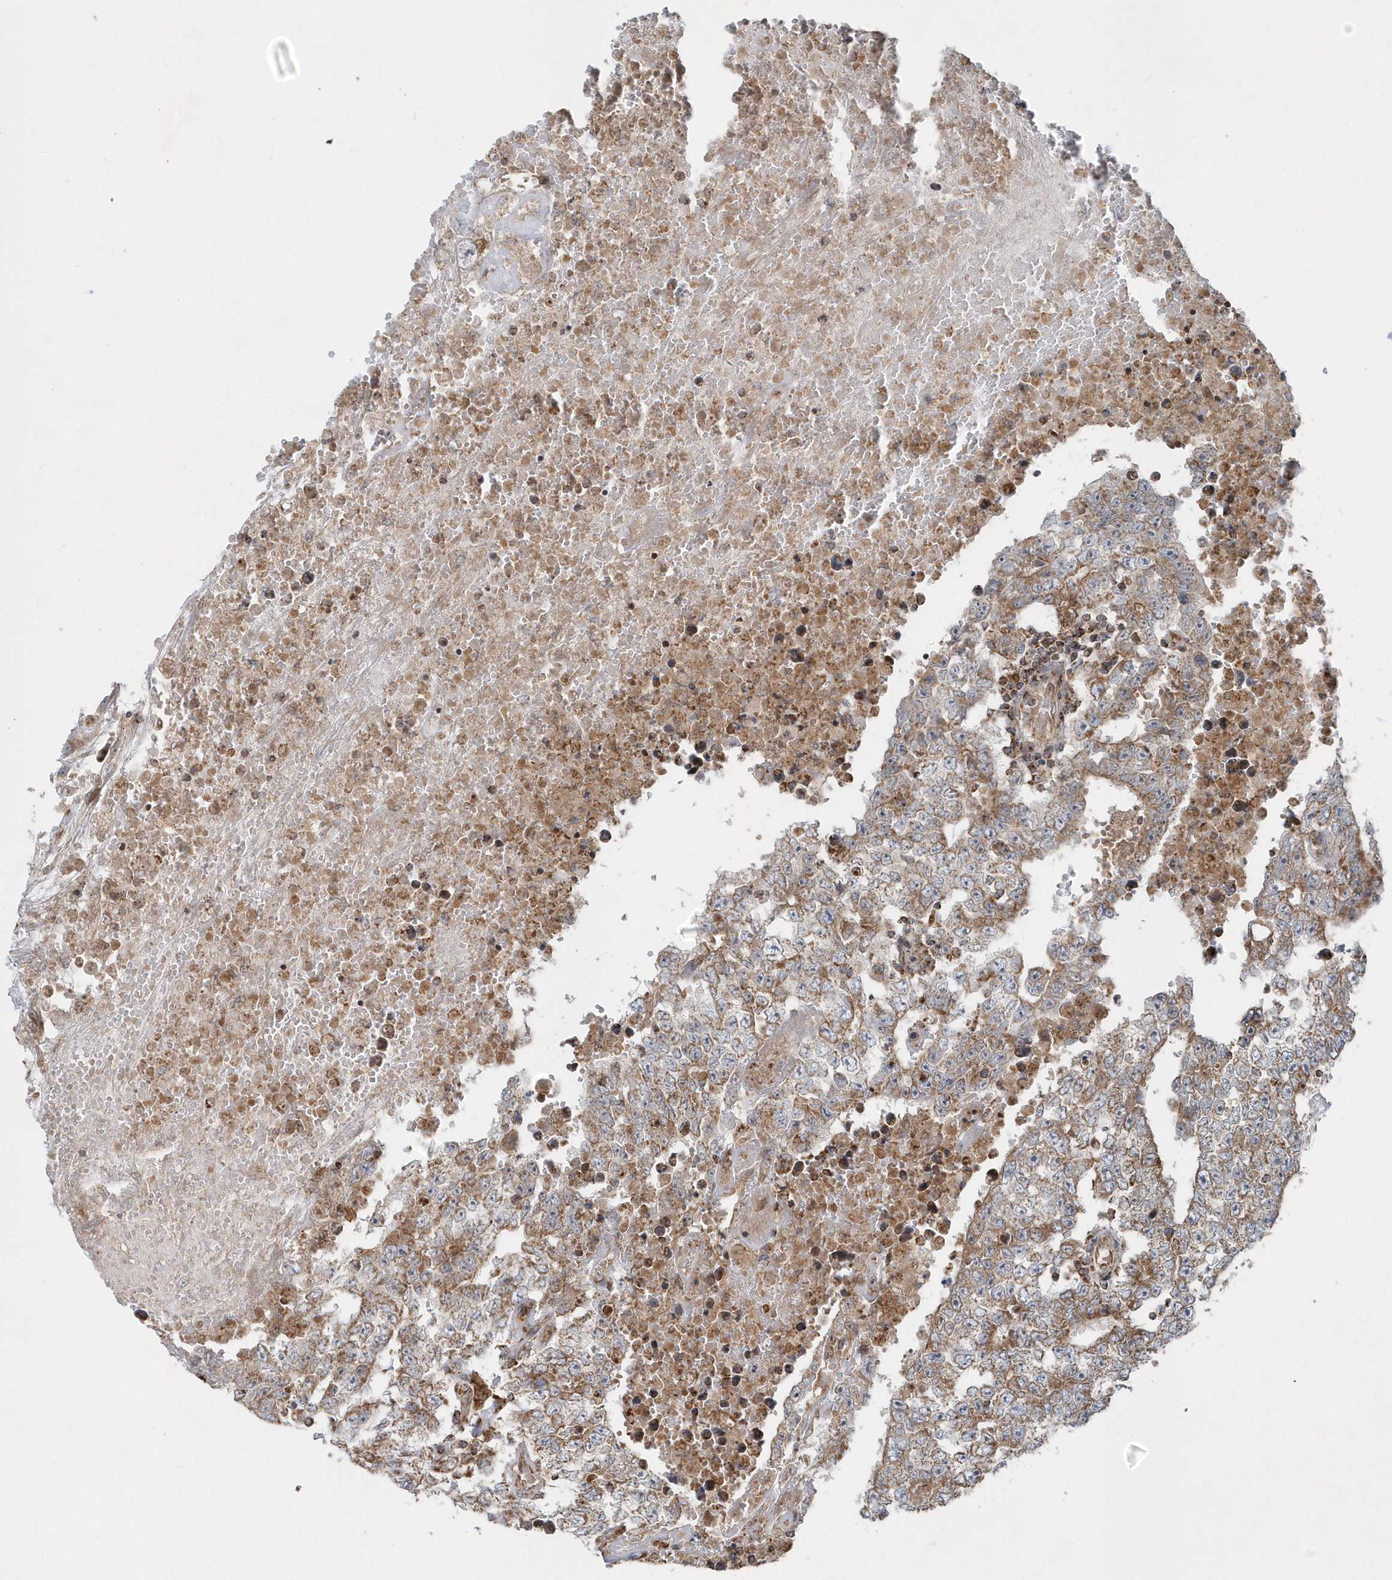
{"staining": {"intensity": "moderate", "quantity": ">75%", "location": "cytoplasmic/membranous"}, "tissue": "testis cancer", "cell_type": "Tumor cells", "image_type": "cancer", "snomed": [{"axis": "morphology", "description": "Carcinoma, Embryonal, NOS"}, {"axis": "topography", "description": "Testis"}], "caption": "Protein expression analysis of embryonal carcinoma (testis) reveals moderate cytoplasmic/membranous expression in approximately >75% of tumor cells. (DAB (3,3'-diaminobenzidine) = brown stain, brightfield microscopy at high magnification).", "gene": "PPP1R7", "patient": {"sex": "male", "age": 25}}